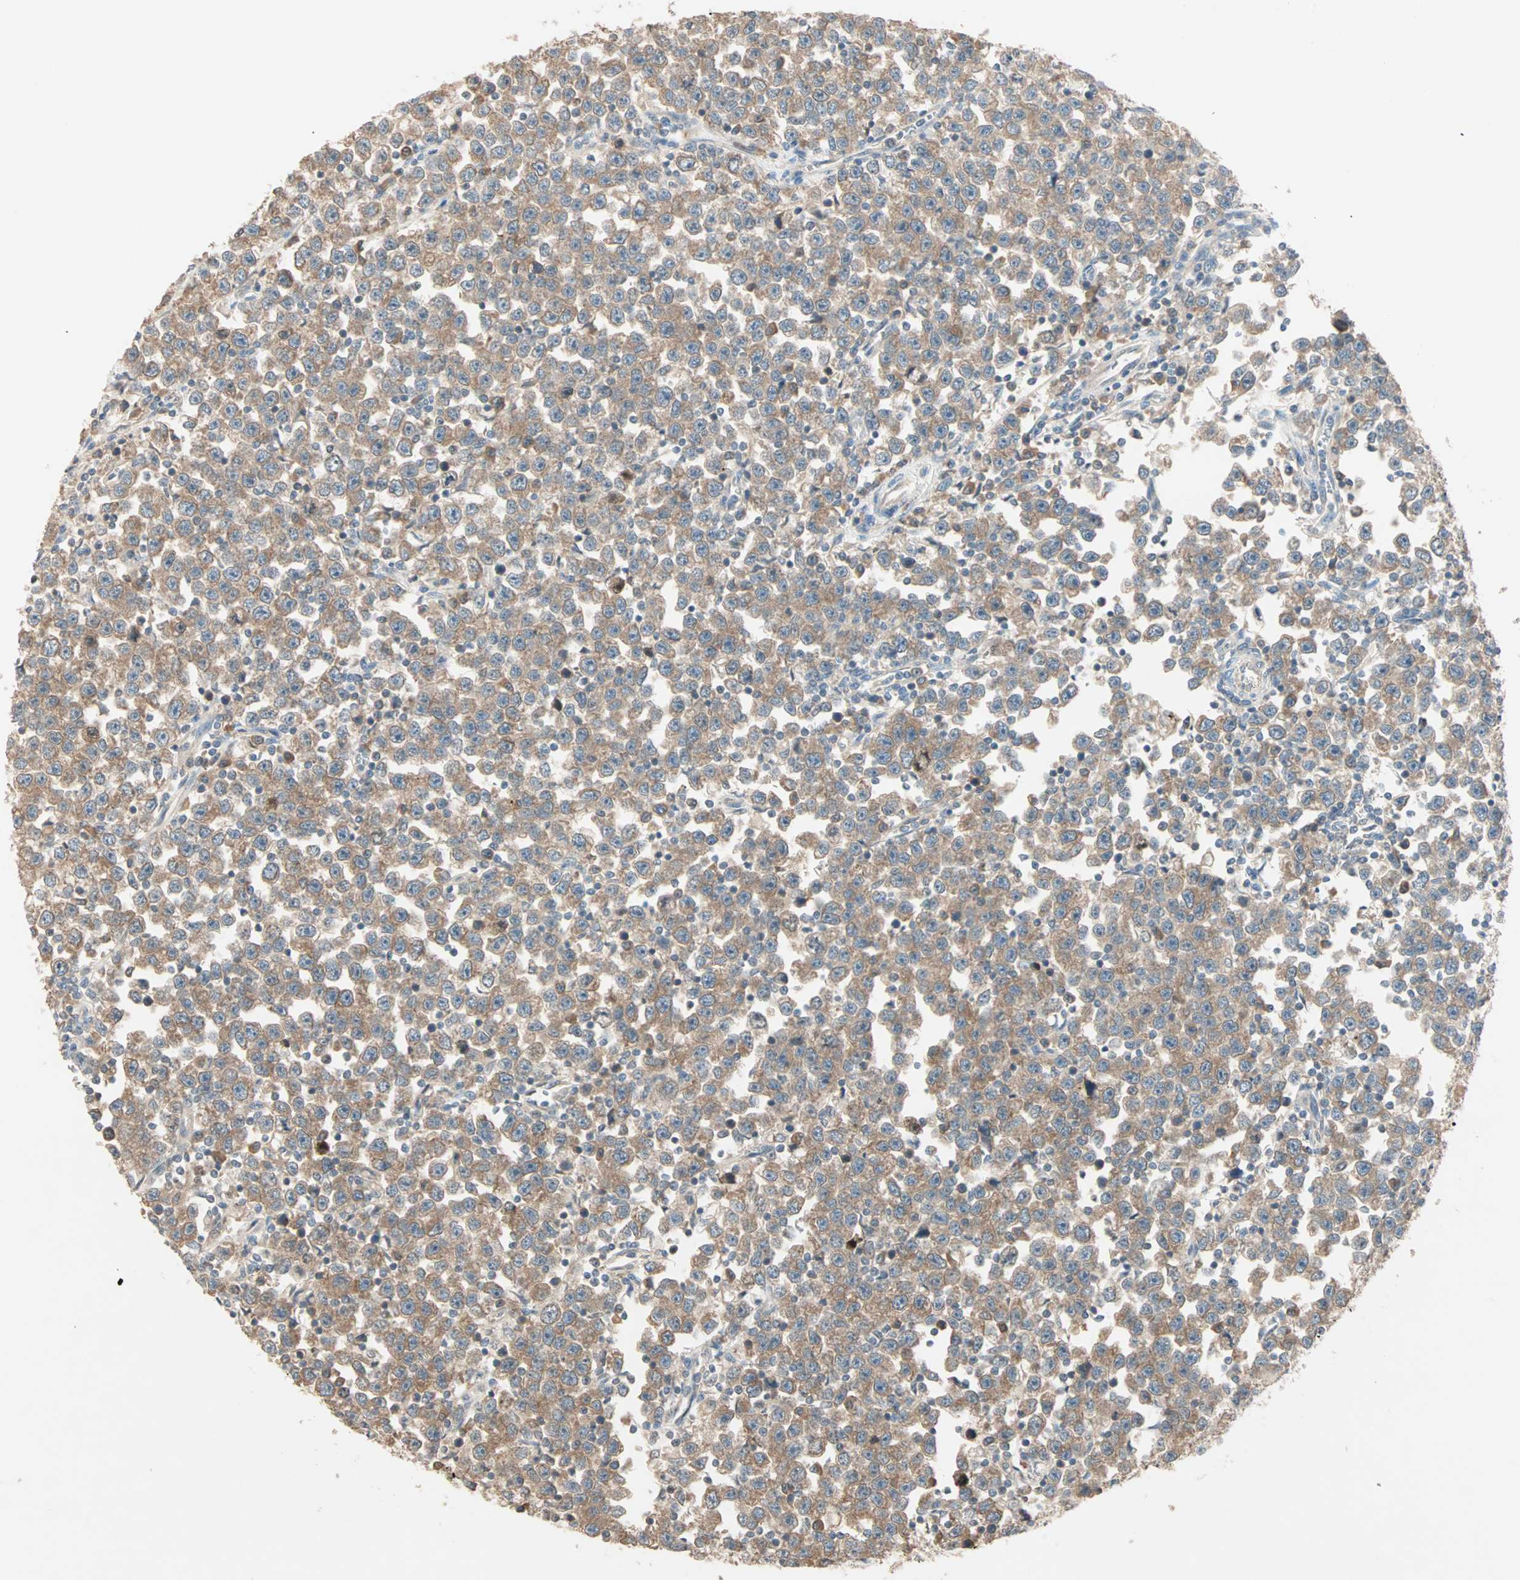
{"staining": {"intensity": "moderate", "quantity": ">75%", "location": "cytoplasmic/membranous"}, "tissue": "testis cancer", "cell_type": "Tumor cells", "image_type": "cancer", "snomed": [{"axis": "morphology", "description": "Seminoma, NOS"}, {"axis": "topography", "description": "Testis"}], "caption": "Protein expression analysis of human testis cancer reveals moderate cytoplasmic/membranous expression in approximately >75% of tumor cells.", "gene": "TTF2", "patient": {"sex": "male", "age": 43}}